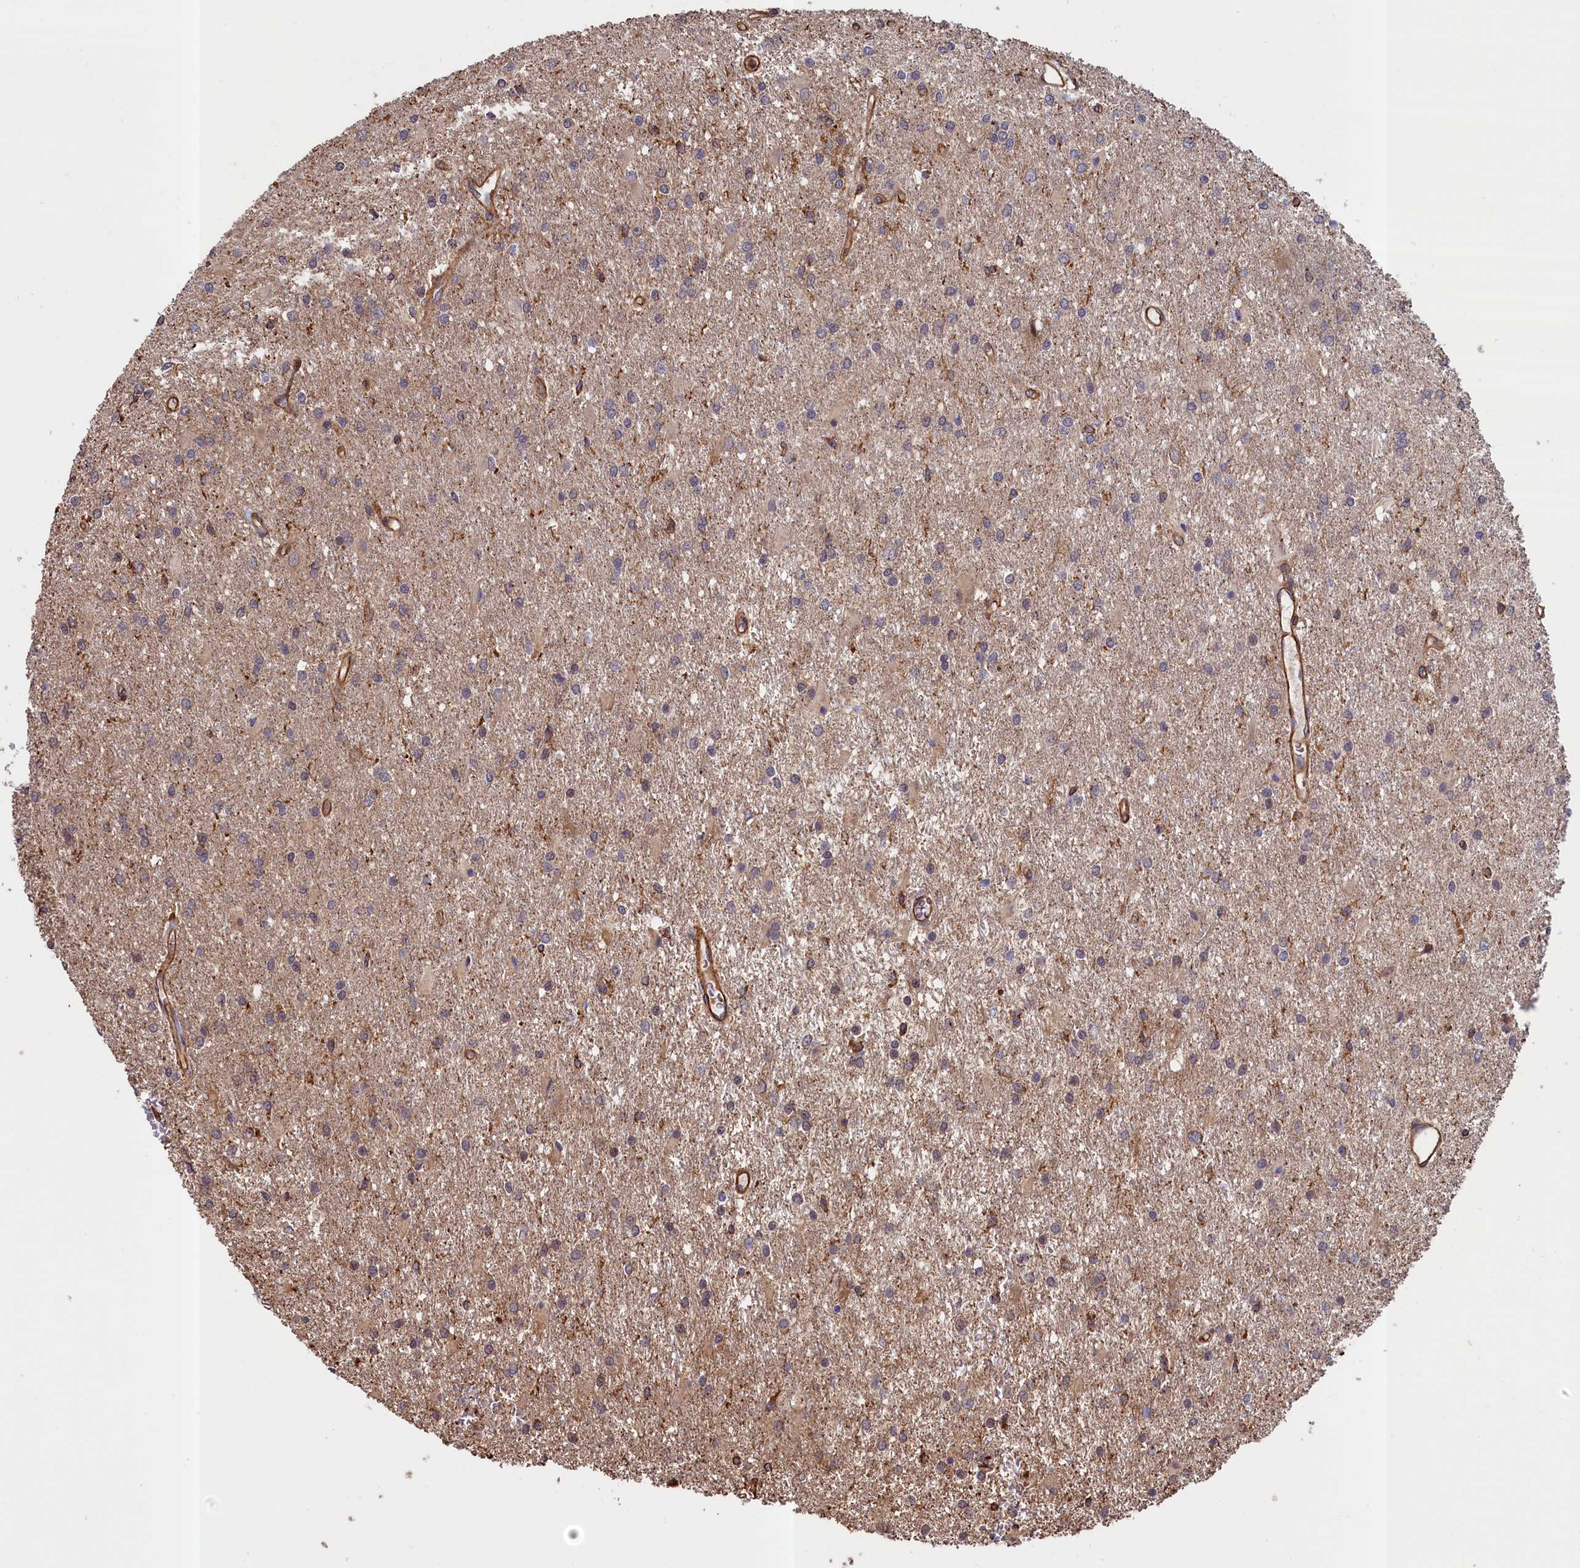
{"staining": {"intensity": "negative", "quantity": "none", "location": "none"}, "tissue": "glioma", "cell_type": "Tumor cells", "image_type": "cancer", "snomed": [{"axis": "morphology", "description": "Glioma, malignant, High grade"}, {"axis": "topography", "description": "Brain"}], "caption": "High magnification brightfield microscopy of malignant high-grade glioma stained with DAB (brown) and counterstained with hematoxylin (blue): tumor cells show no significant staining.", "gene": "ANKRD27", "patient": {"sex": "female", "age": 50}}